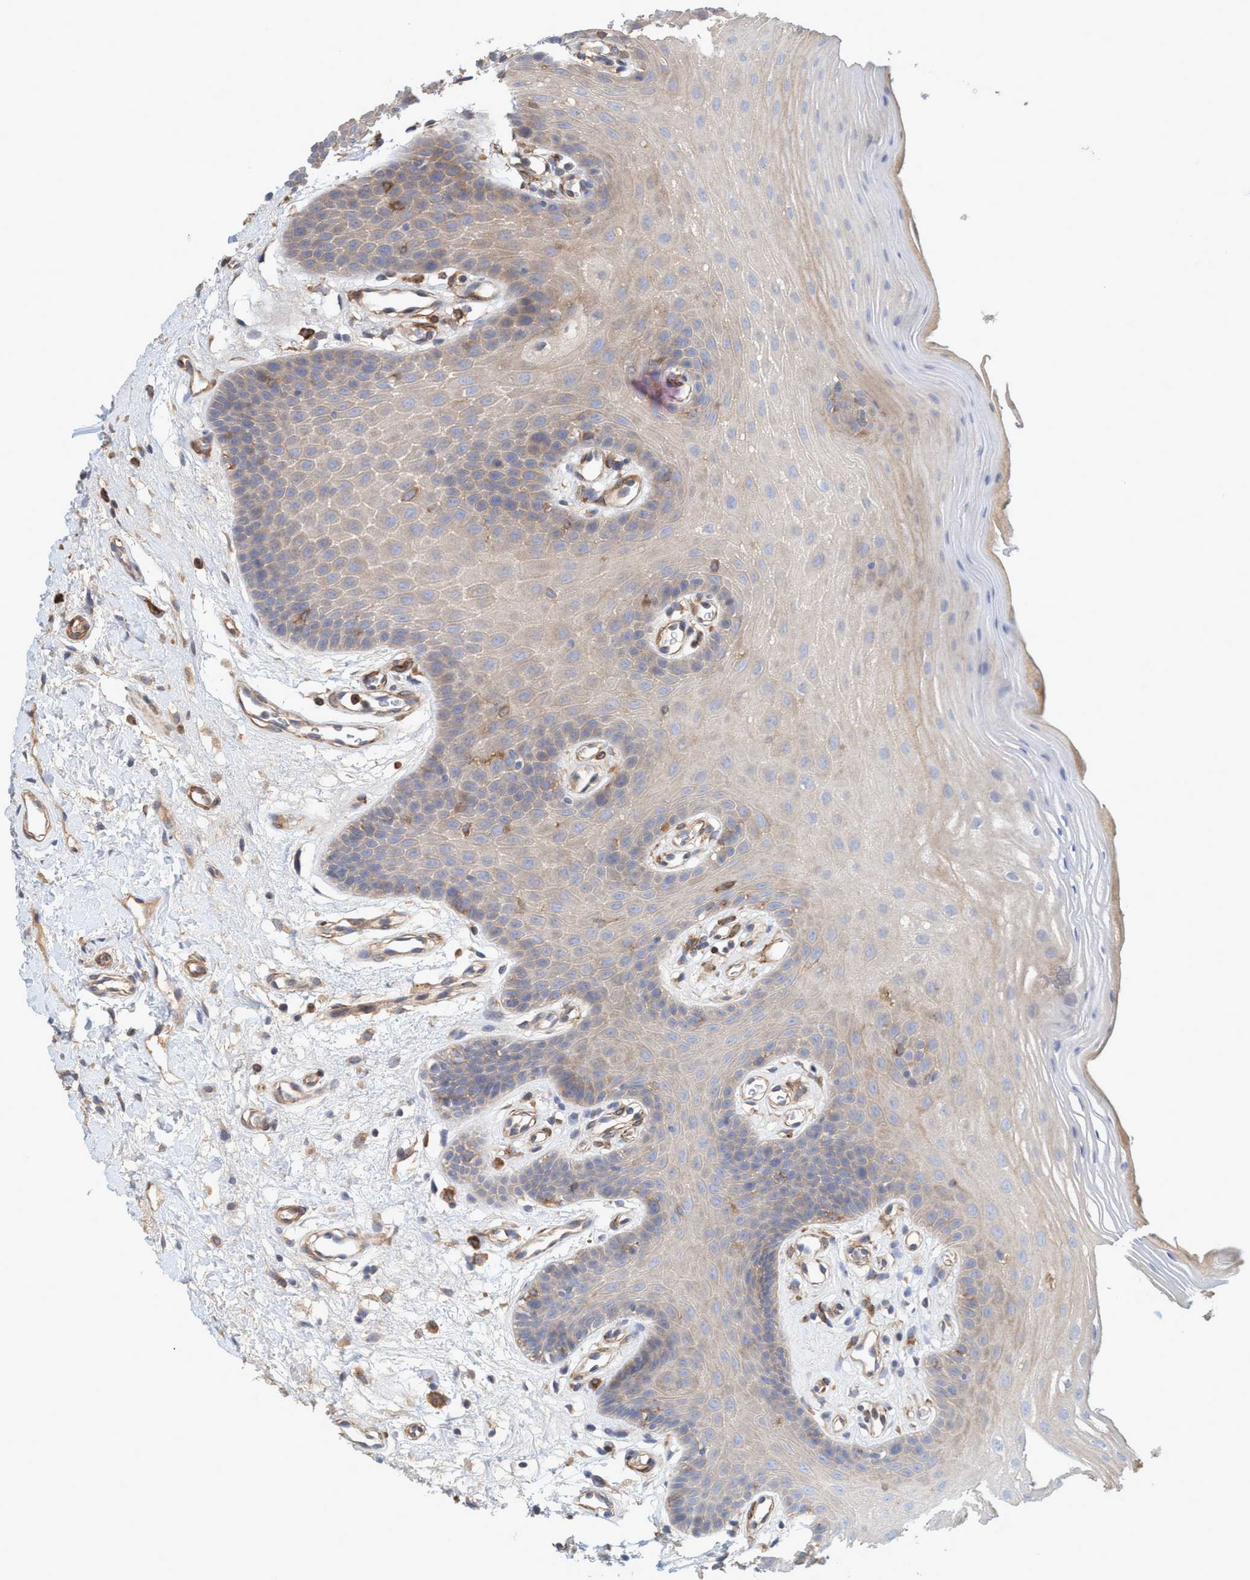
{"staining": {"intensity": "weak", "quantity": ">75%", "location": "cytoplasmic/membranous"}, "tissue": "oral mucosa", "cell_type": "Squamous epithelial cells", "image_type": "normal", "snomed": [{"axis": "morphology", "description": "Normal tissue, NOS"}, {"axis": "morphology", "description": "Squamous cell carcinoma, NOS"}, {"axis": "topography", "description": "Oral tissue"}, {"axis": "topography", "description": "Head-Neck"}], "caption": "Immunohistochemical staining of benign oral mucosa shows >75% levels of weak cytoplasmic/membranous protein expression in approximately >75% of squamous epithelial cells.", "gene": "SPECC1", "patient": {"sex": "male", "age": 71}}